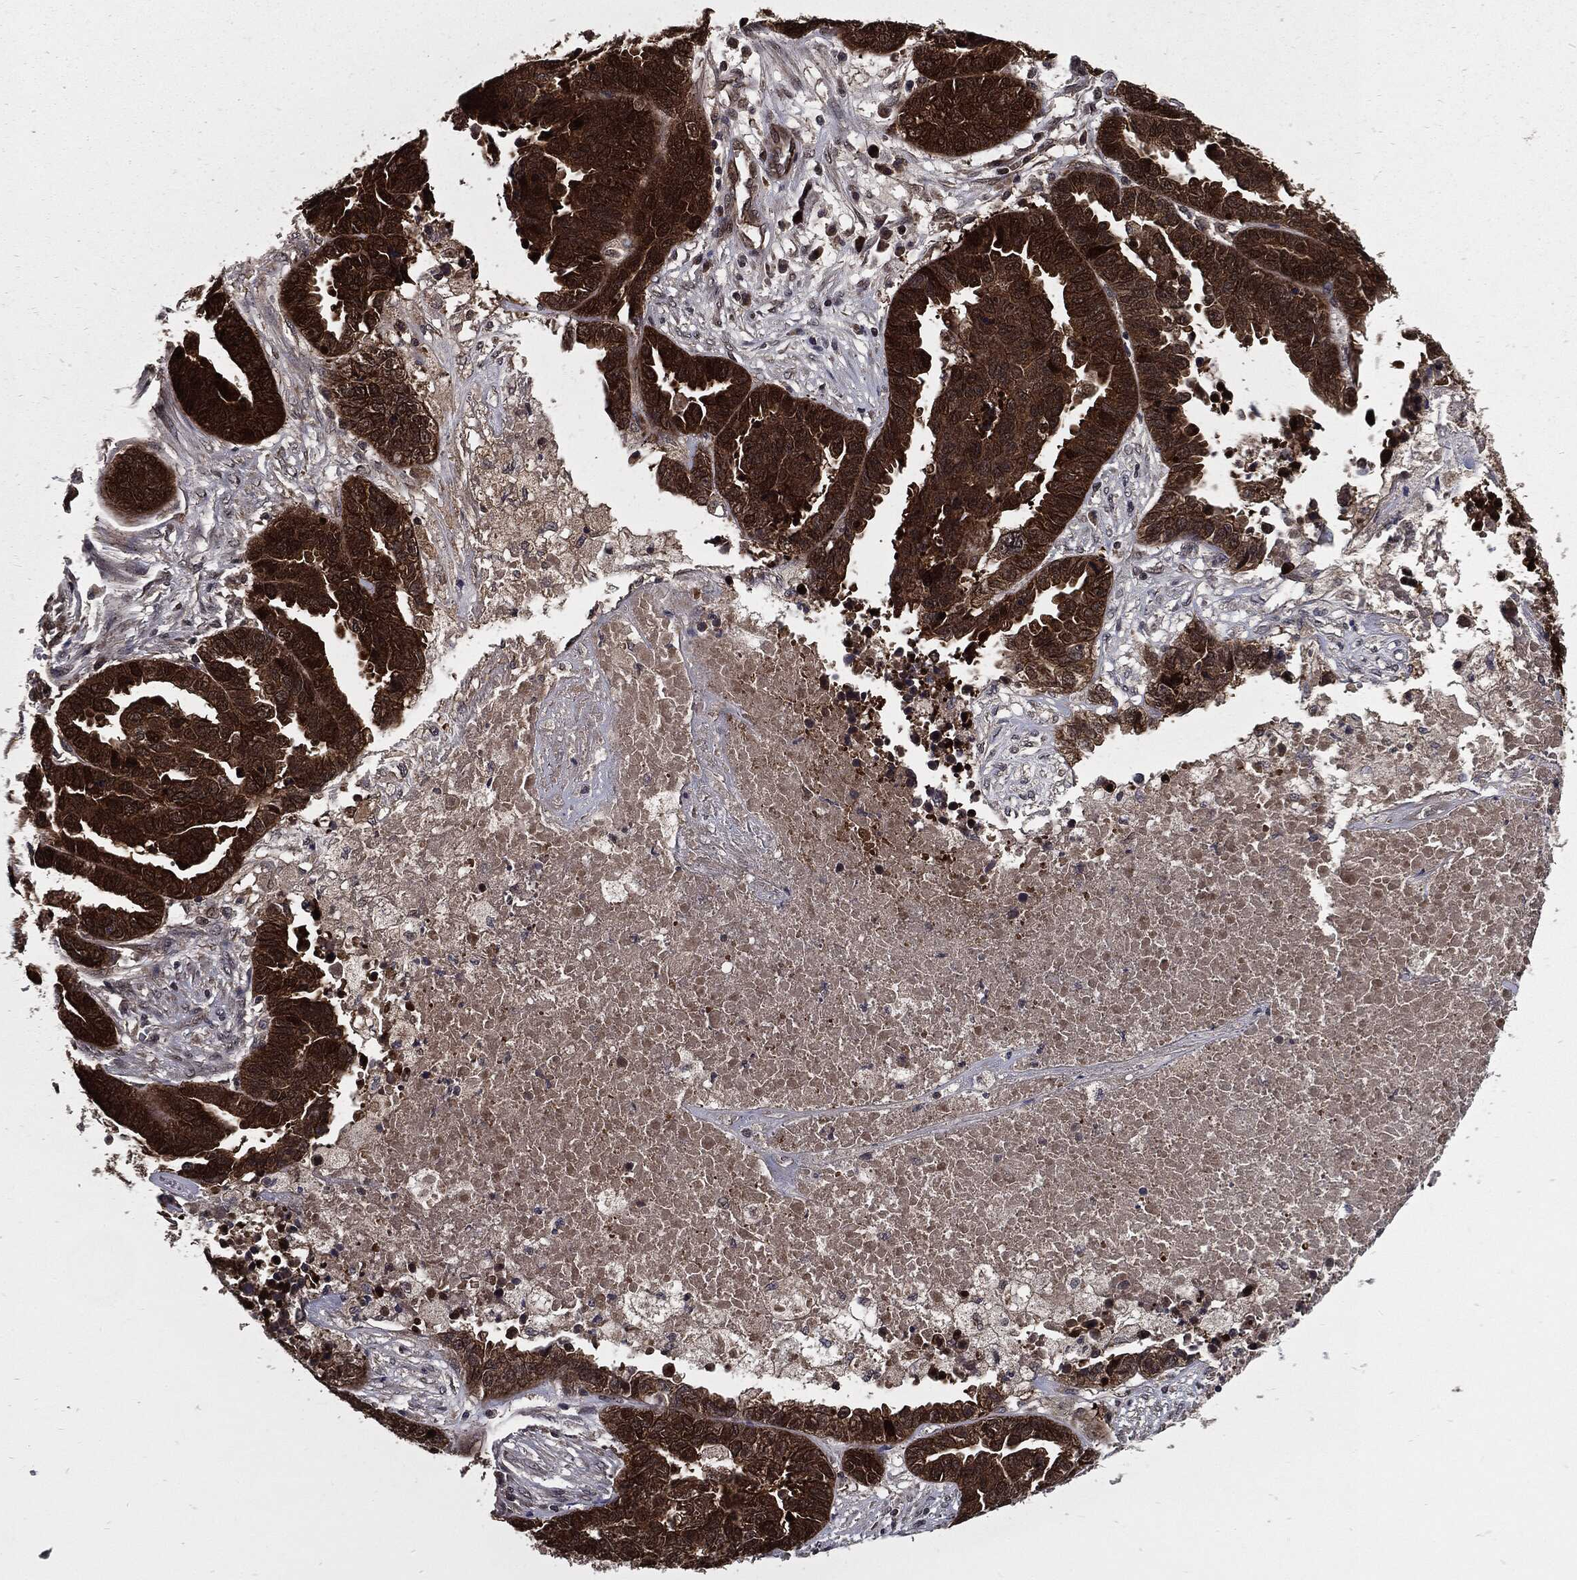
{"staining": {"intensity": "strong", "quantity": ">75%", "location": "cytoplasmic/membranous"}, "tissue": "ovarian cancer", "cell_type": "Tumor cells", "image_type": "cancer", "snomed": [{"axis": "morphology", "description": "Cystadenocarcinoma, serous, NOS"}, {"axis": "topography", "description": "Ovary"}], "caption": "Approximately >75% of tumor cells in human ovarian serous cystadenocarcinoma reveal strong cytoplasmic/membranous protein staining as visualized by brown immunohistochemical staining.", "gene": "PTPA", "patient": {"sex": "female", "age": 87}}